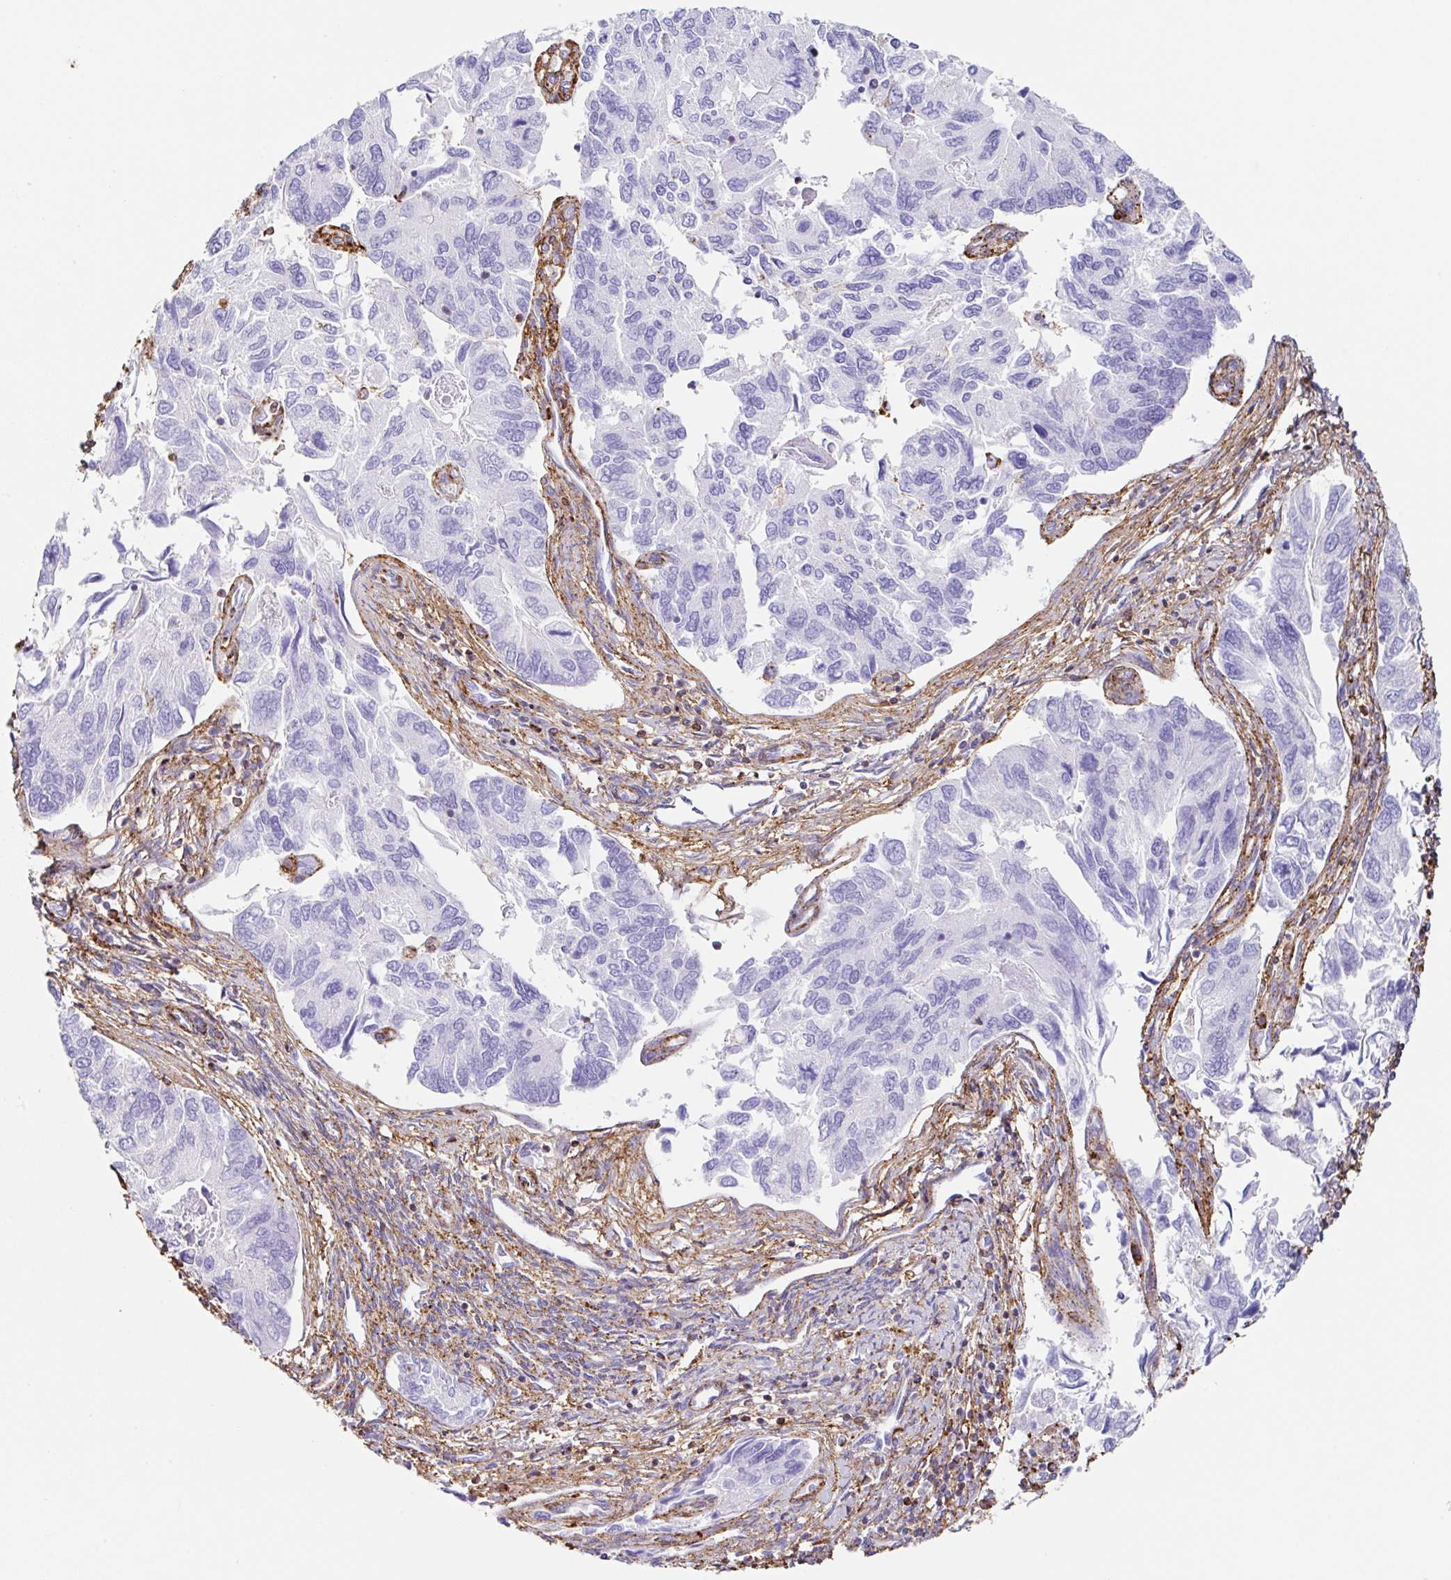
{"staining": {"intensity": "negative", "quantity": "none", "location": "none"}, "tissue": "endometrial cancer", "cell_type": "Tumor cells", "image_type": "cancer", "snomed": [{"axis": "morphology", "description": "Carcinoma, NOS"}, {"axis": "topography", "description": "Uterus"}], "caption": "Immunohistochemistry of carcinoma (endometrial) exhibits no staining in tumor cells.", "gene": "MTTP", "patient": {"sex": "female", "age": 76}}